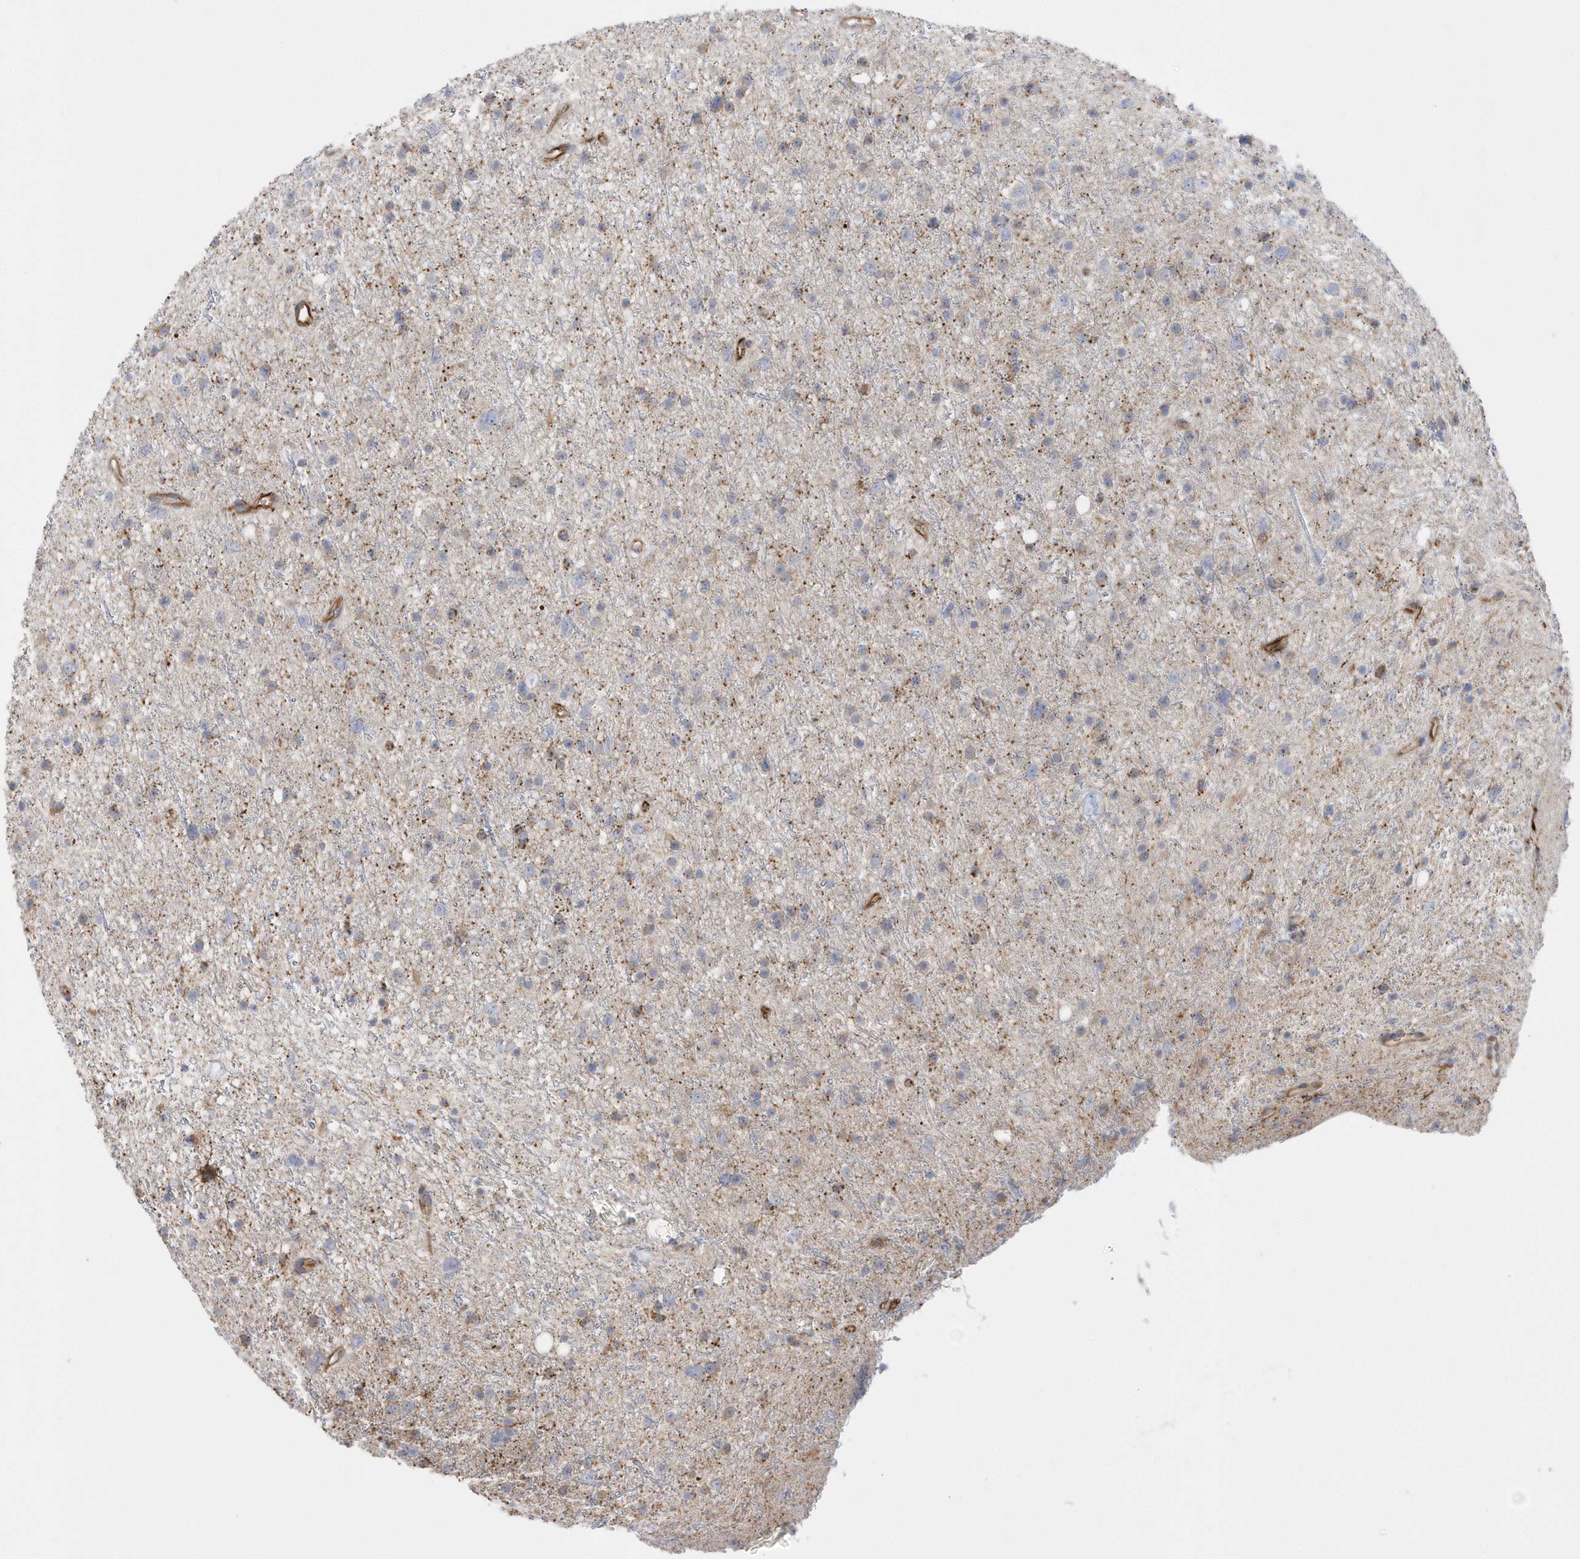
{"staining": {"intensity": "negative", "quantity": "none", "location": "none"}, "tissue": "glioma", "cell_type": "Tumor cells", "image_type": "cancer", "snomed": [{"axis": "morphology", "description": "Glioma, malignant, Low grade"}, {"axis": "topography", "description": "Cerebral cortex"}], "caption": "DAB immunohistochemical staining of glioma shows no significant expression in tumor cells.", "gene": "RAB17", "patient": {"sex": "female", "age": 39}}